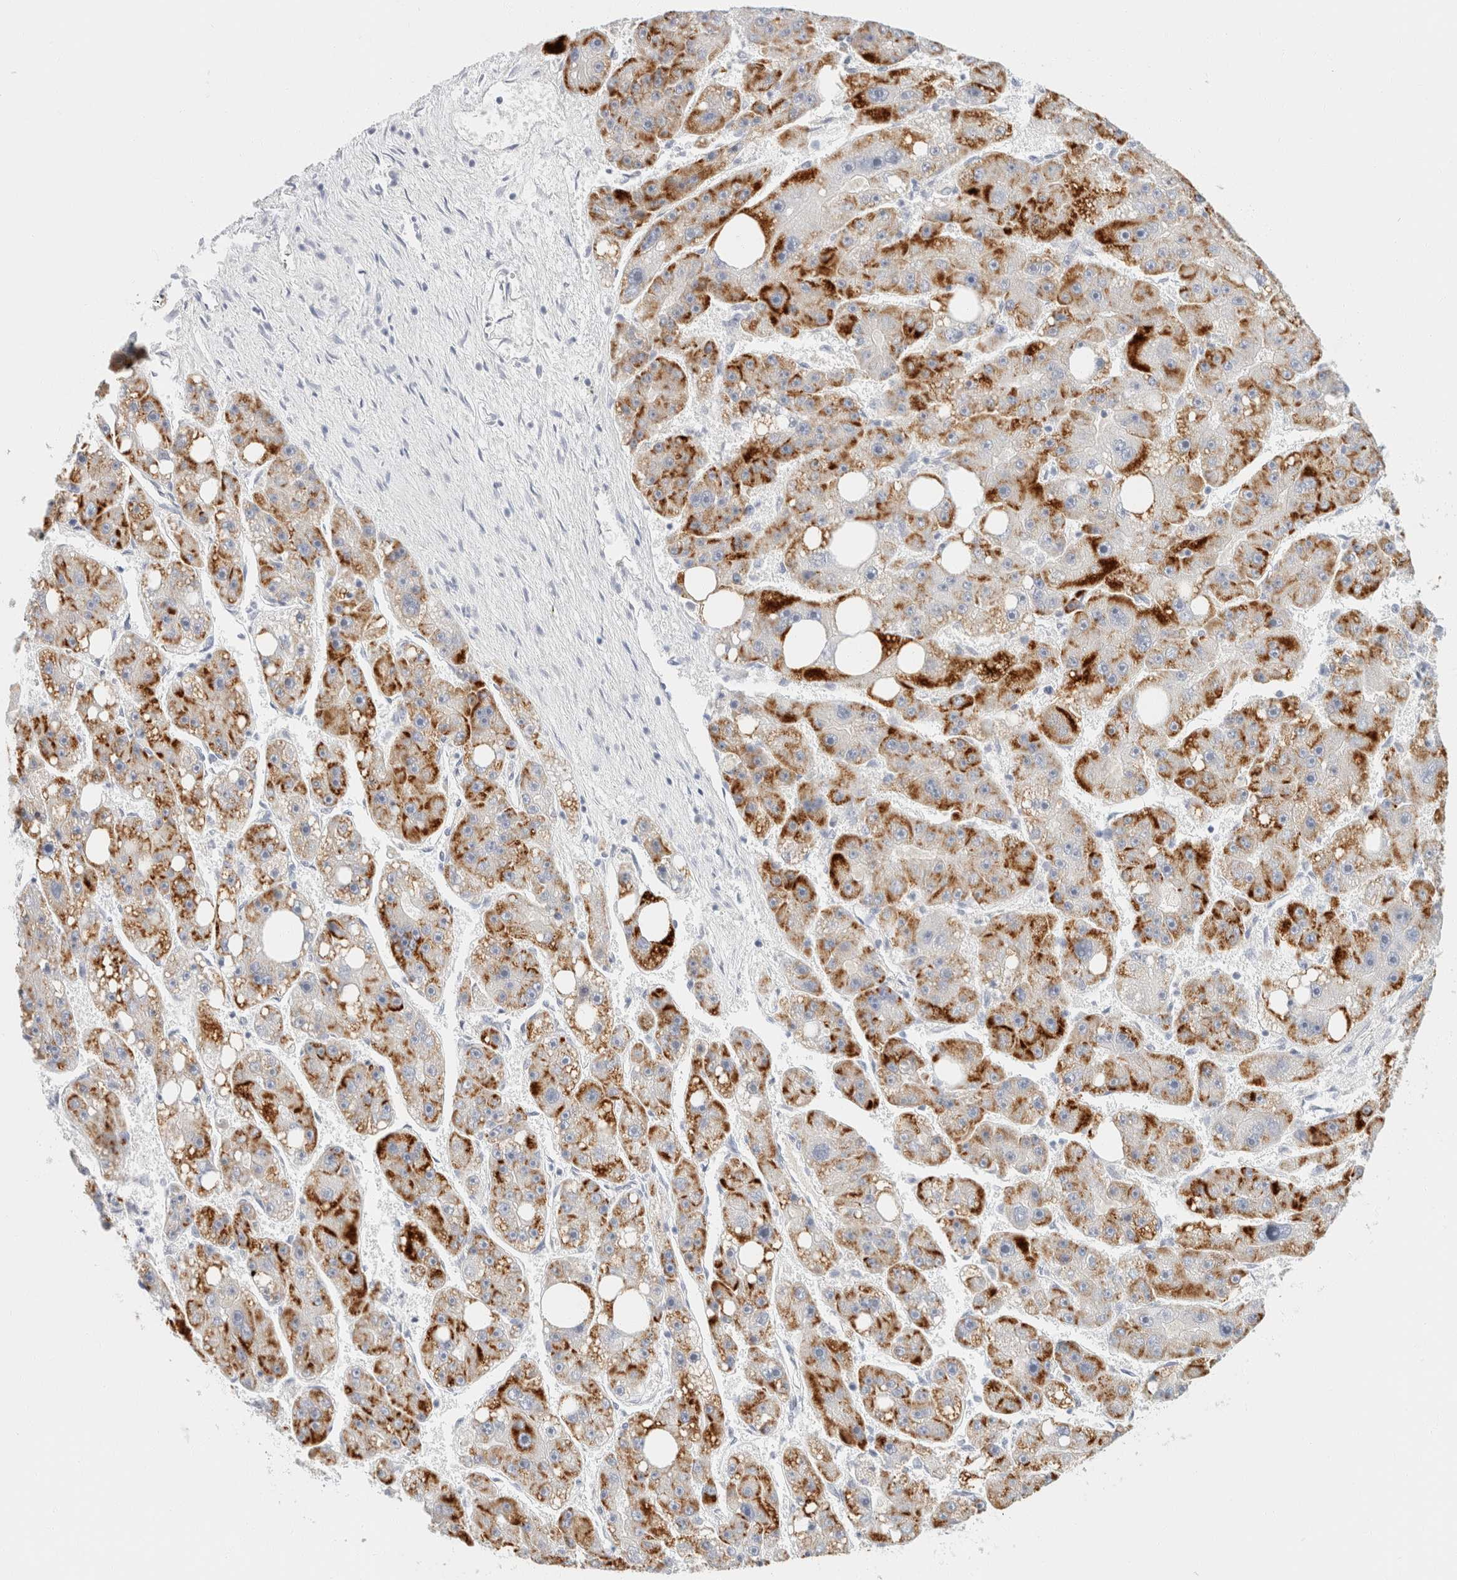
{"staining": {"intensity": "strong", "quantity": "25%-75%", "location": "cytoplasmic/membranous"}, "tissue": "liver cancer", "cell_type": "Tumor cells", "image_type": "cancer", "snomed": [{"axis": "morphology", "description": "Carcinoma, Hepatocellular, NOS"}, {"axis": "topography", "description": "Liver"}], "caption": "Protein staining of liver cancer (hepatocellular carcinoma) tissue reveals strong cytoplasmic/membranous expression in about 25%-75% of tumor cells. (DAB = brown stain, brightfield microscopy at high magnification).", "gene": "KRT20", "patient": {"sex": "female", "age": 61}}